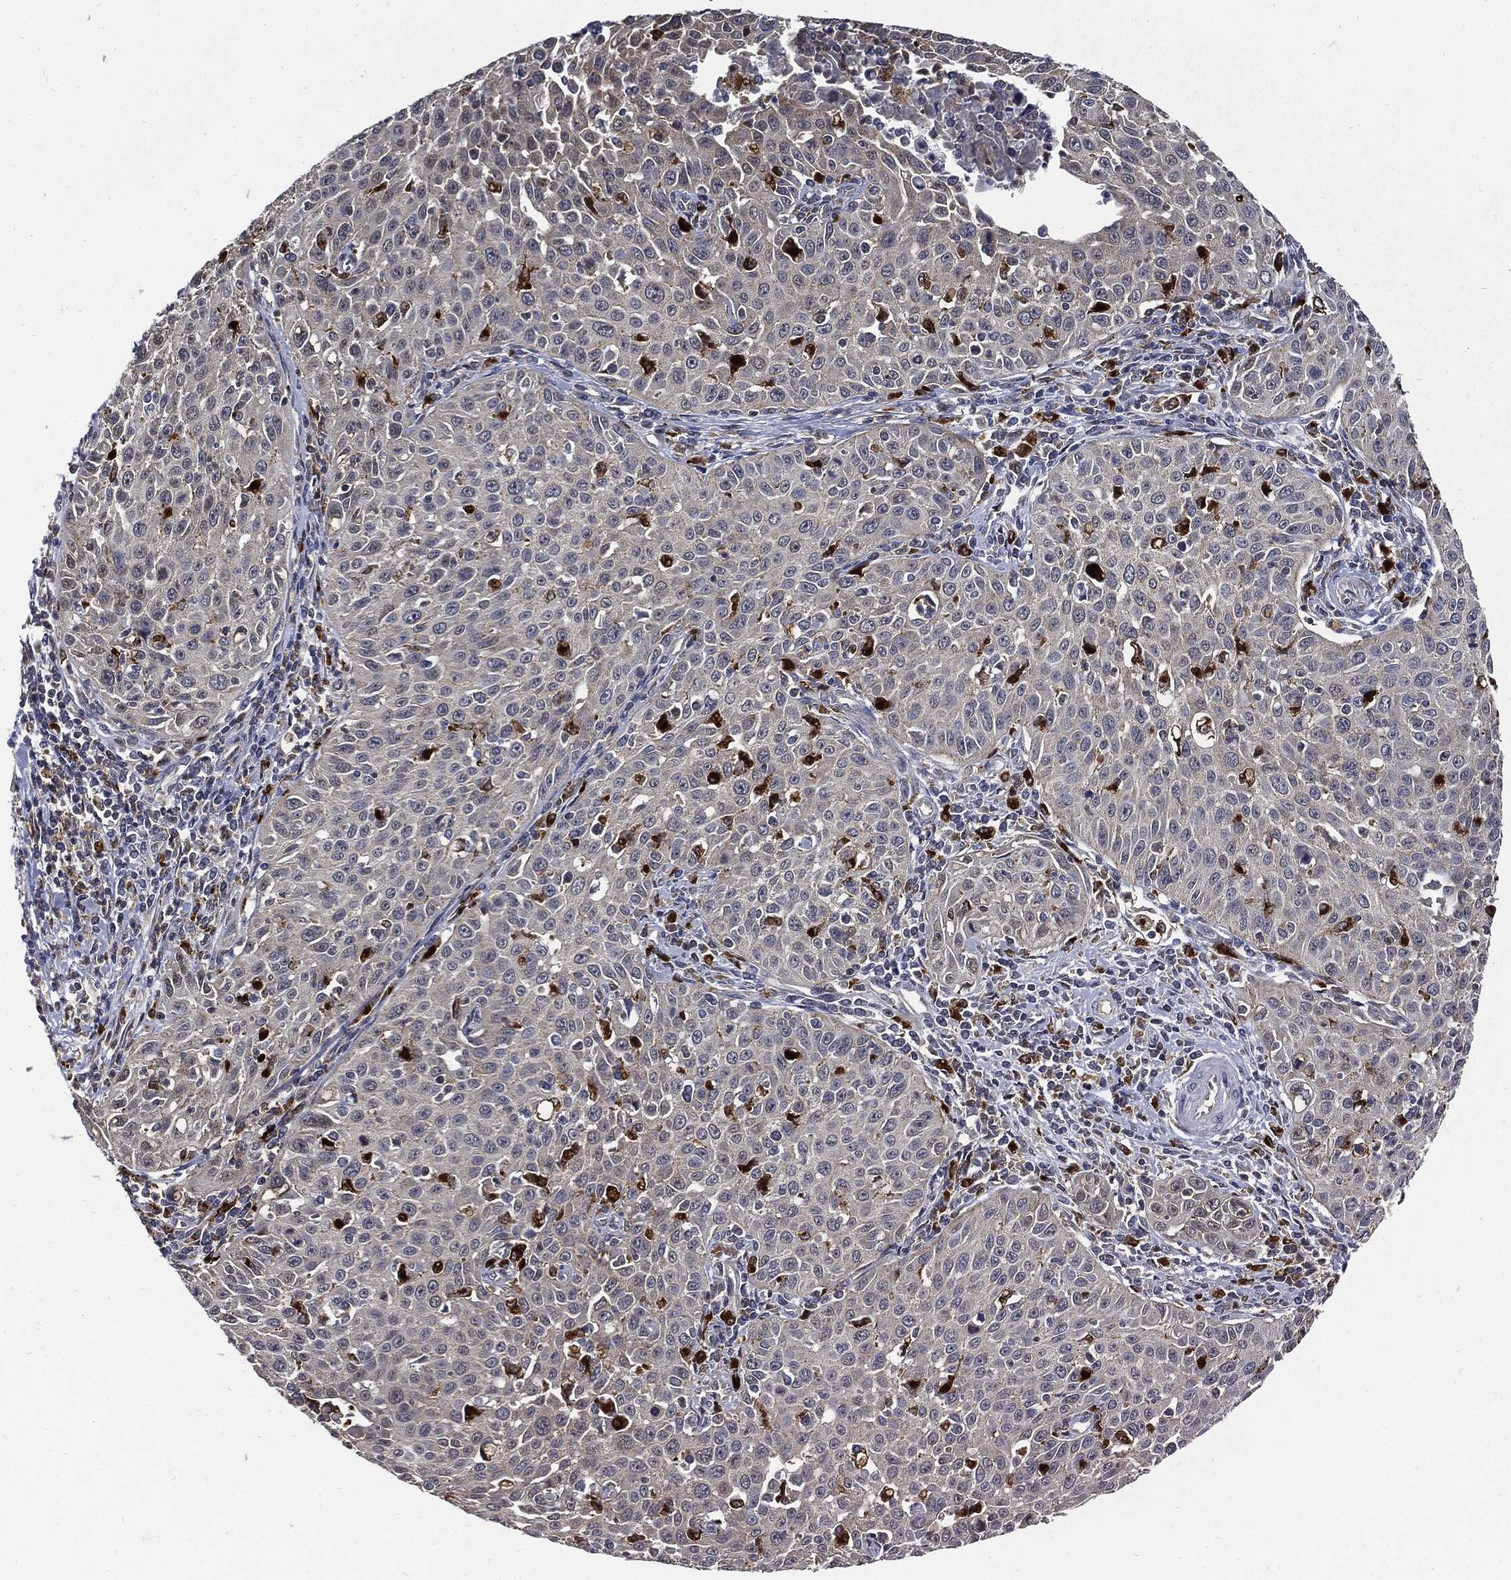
{"staining": {"intensity": "negative", "quantity": "none", "location": "none"}, "tissue": "cervical cancer", "cell_type": "Tumor cells", "image_type": "cancer", "snomed": [{"axis": "morphology", "description": "Squamous cell carcinoma, NOS"}, {"axis": "topography", "description": "Cervix"}], "caption": "The IHC histopathology image has no significant staining in tumor cells of cervical squamous cell carcinoma tissue. The staining was performed using DAB (3,3'-diaminobenzidine) to visualize the protein expression in brown, while the nuclei were stained in blue with hematoxylin (Magnification: 20x).", "gene": "SLC31A2", "patient": {"sex": "female", "age": 26}}